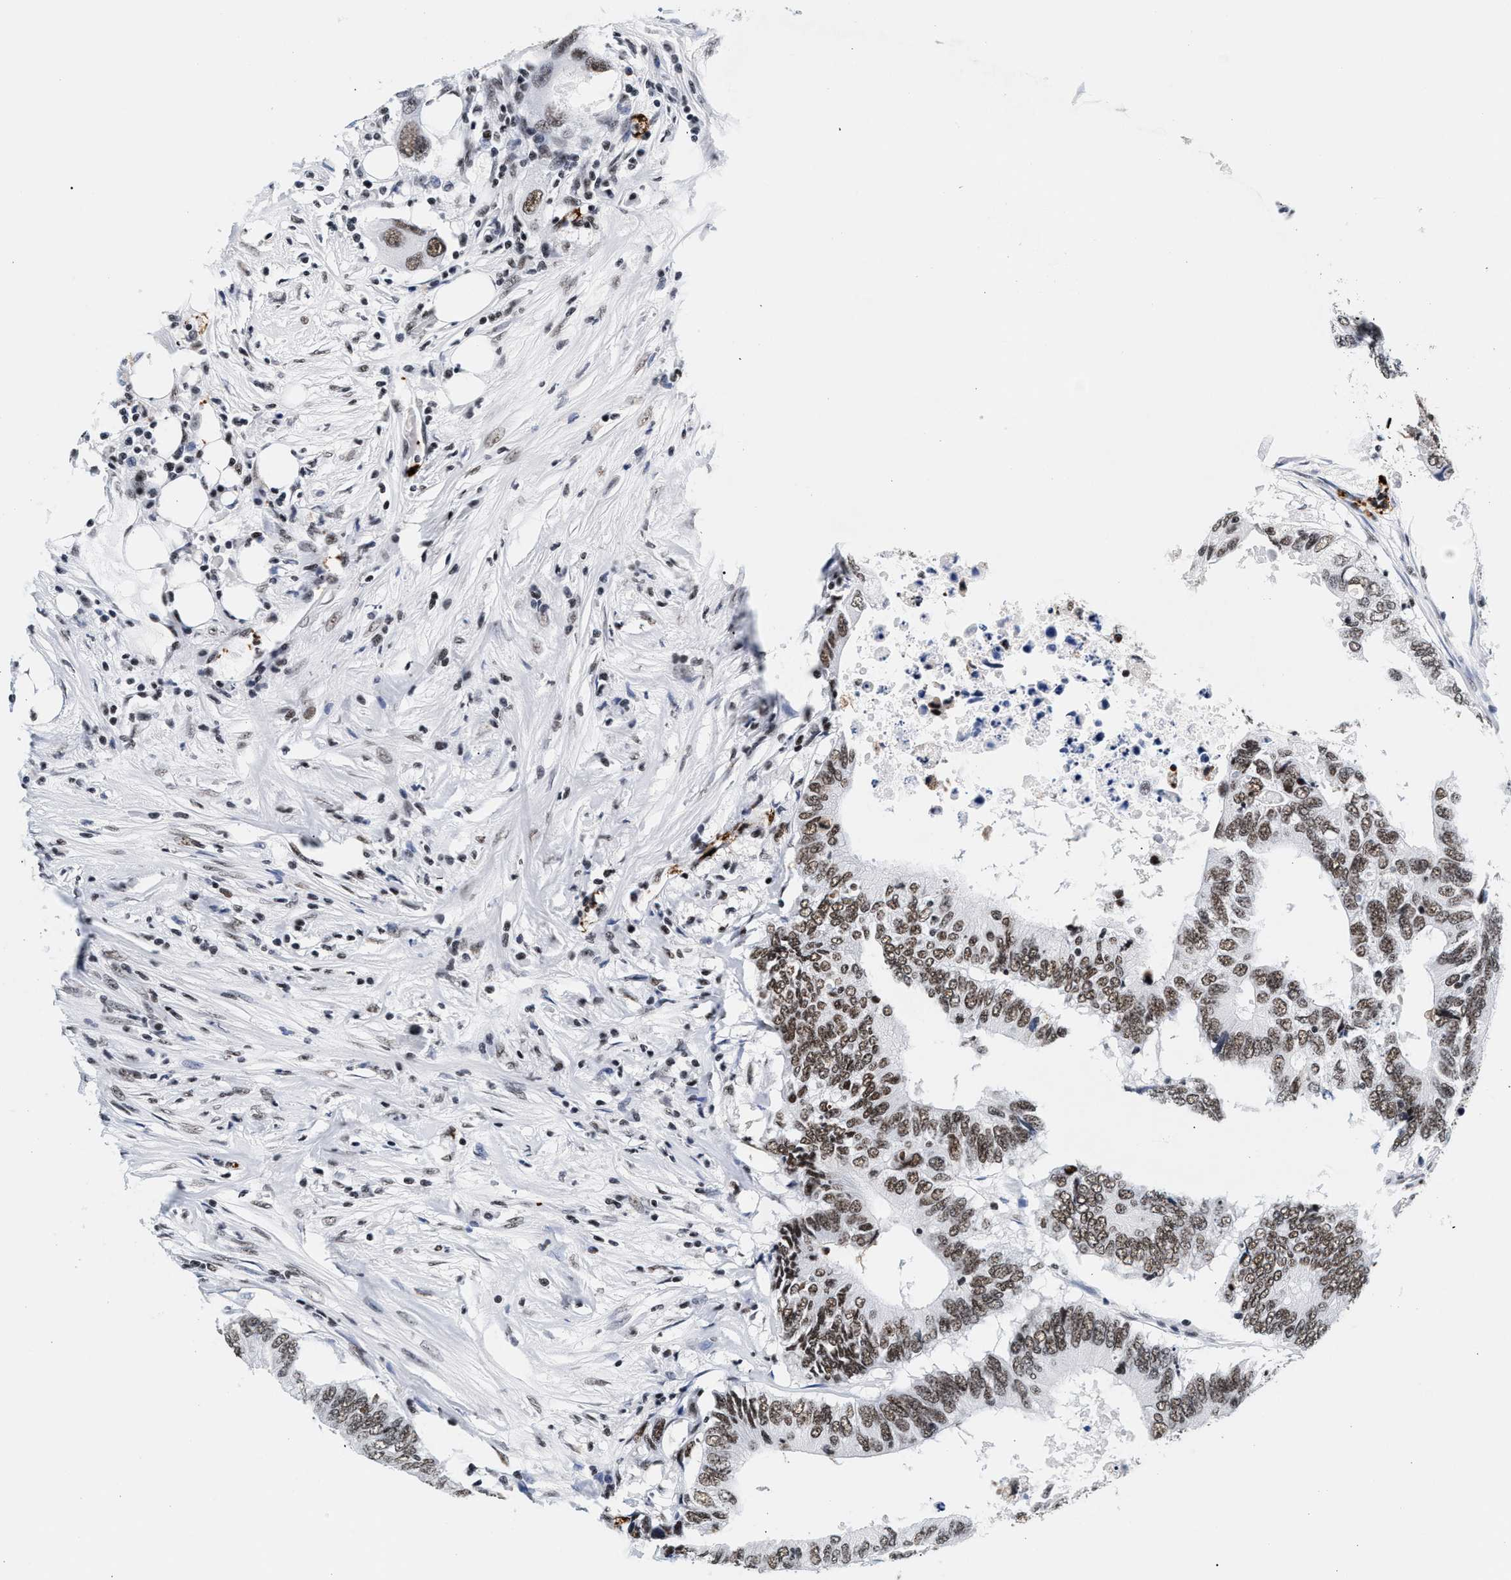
{"staining": {"intensity": "moderate", "quantity": ">75%", "location": "nuclear"}, "tissue": "colorectal cancer", "cell_type": "Tumor cells", "image_type": "cancer", "snomed": [{"axis": "morphology", "description": "Adenocarcinoma, NOS"}, {"axis": "topography", "description": "Colon"}], "caption": "This is an image of immunohistochemistry staining of colorectal cancer (adenocarcinoma), which shows moderate expression in the nuclear of tumor cells.", "gene": "RAD21", "patient": {"sex": "male", "age": 71}}